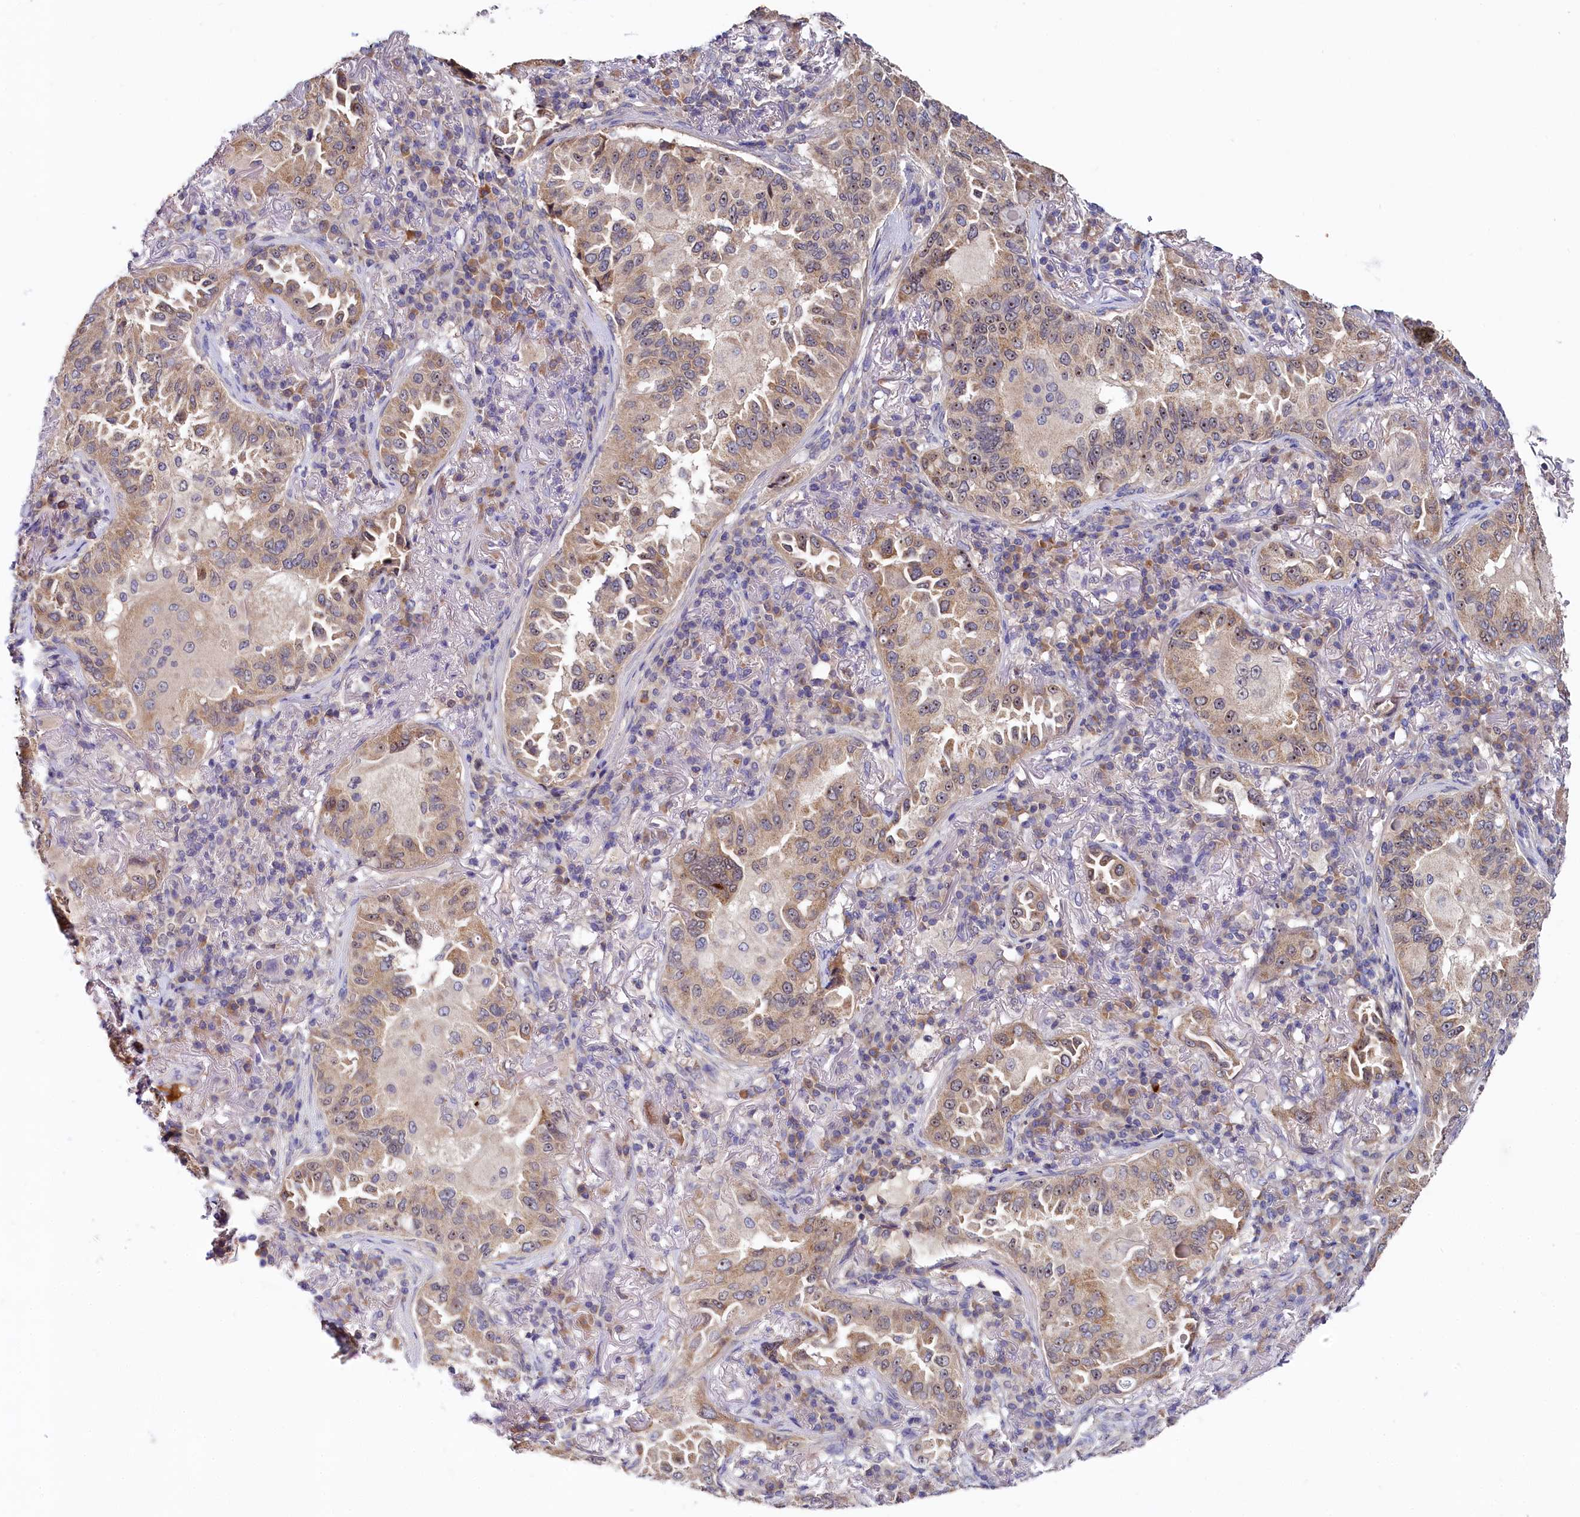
{"staining": {"intensity": "weak", "quantity": ">75%", "location": "cytoplasmic/membranous,nuclear"}, "tissue": "lung cancer", "cell_type": "Tumor cells", "image_type": "cancer", "snomed": [{"axis": "morphology", "description": "Adenocarcinoma, NOS"}, {"axis": "topography", "description": "Lung"}], "caption": "The photomicrograph shows immunohistochemical staining of lung adenocarcinoma. There is weak cytoplasmic/membranous and nuclear staining is appreciated in approximately >75% of tumor cells.", "gene": "SPINK9", "patient": {"sex": "female", "age": 69}}